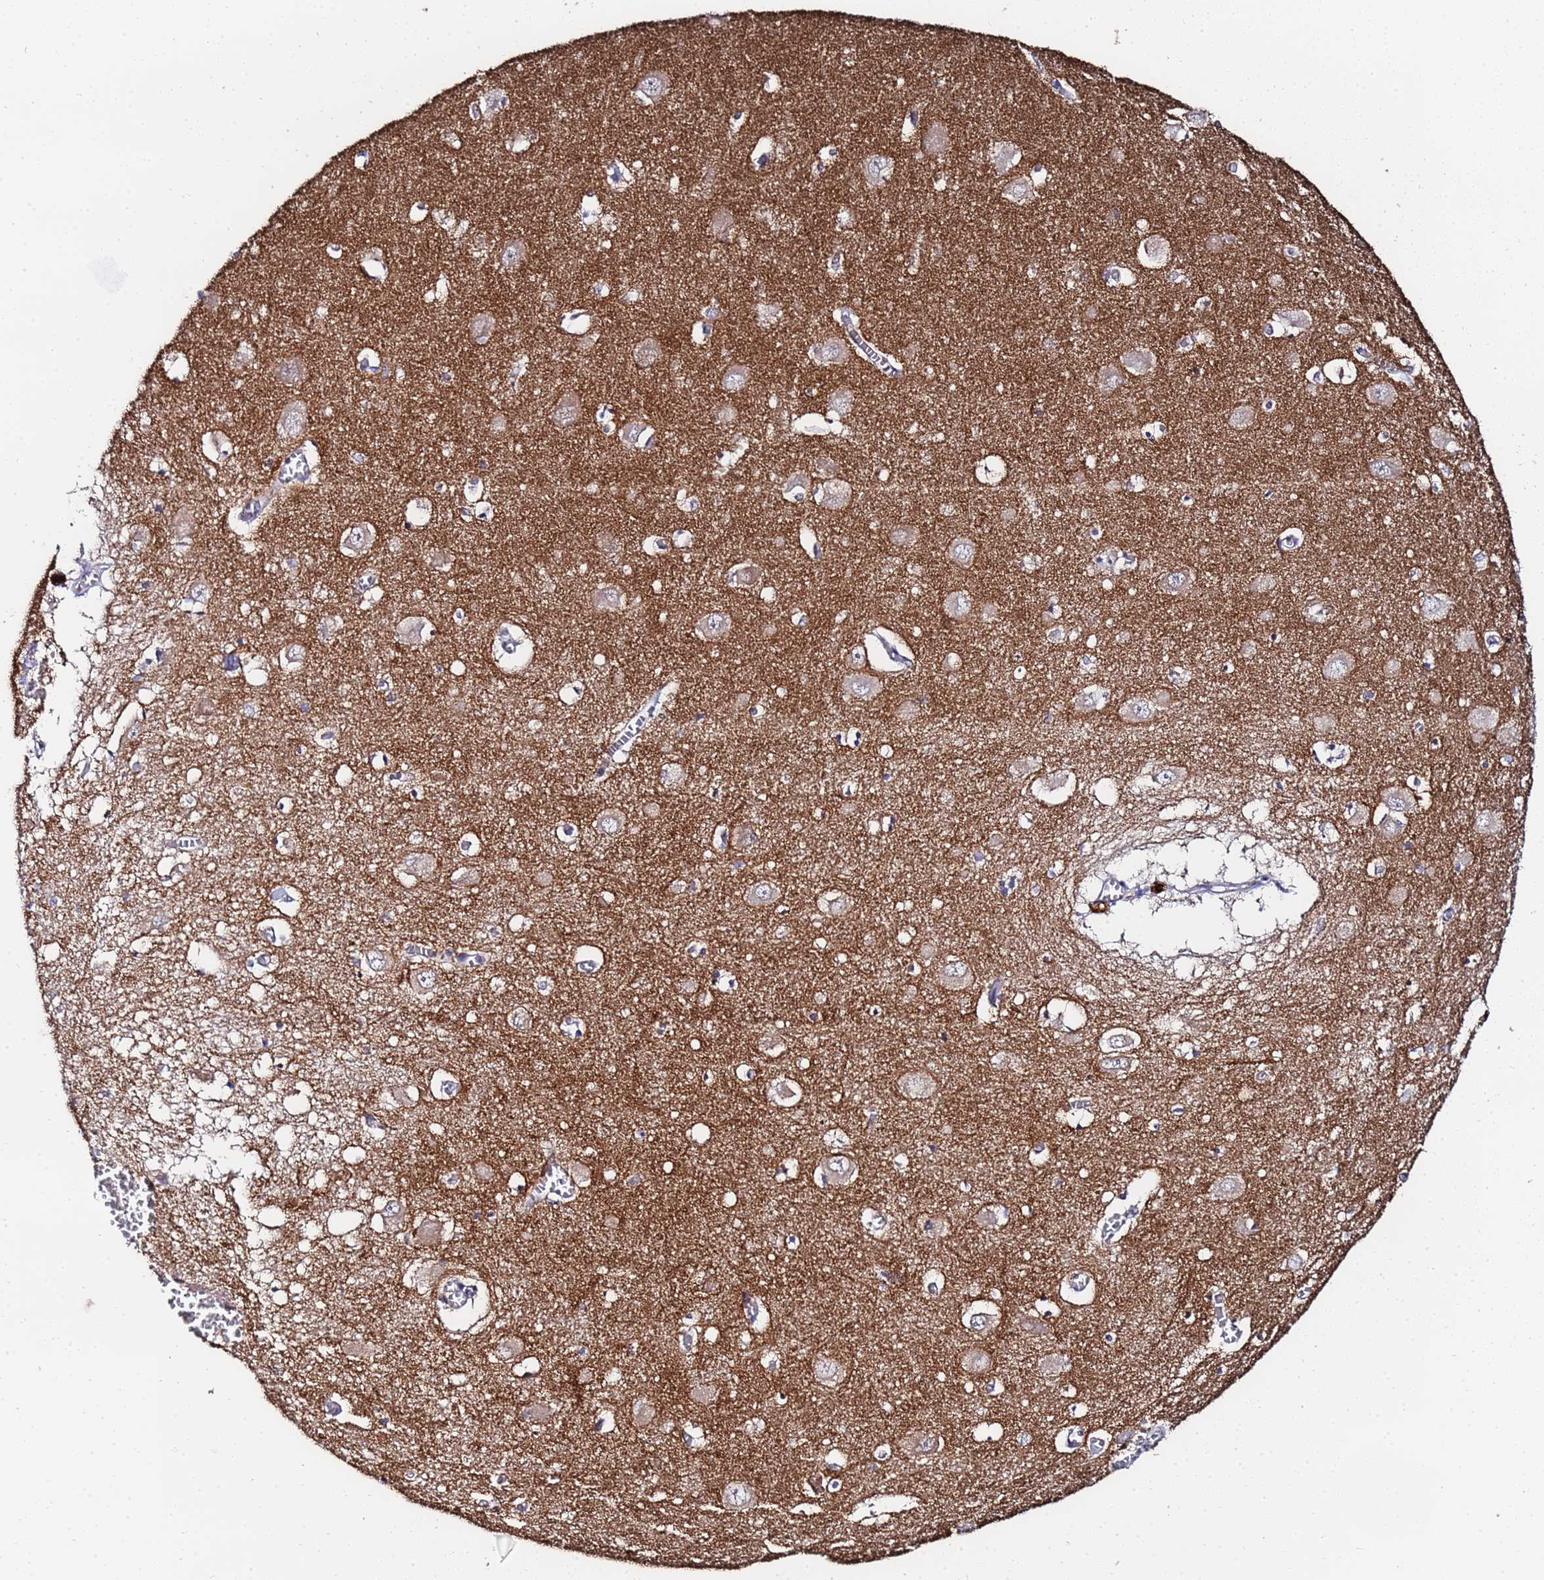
{"staining": {"intensity": "weak", "quantity": "<25%", "location": "cytoplasmic/membranous"}, "tissue": "hippocampus", "cell_type": "Glial cells", "image_type": "normal", "snomed": [{"axis": "morphology", "description": "Normal tissue, NOS"}, {"axis": "topography", "description": "Hippocampus"}], "caption": "IHC of benign human hippocampus reveals no positivity in glial cells.", "gene": "TCP10L", "patient": {"sex": "male", "age": 70}}